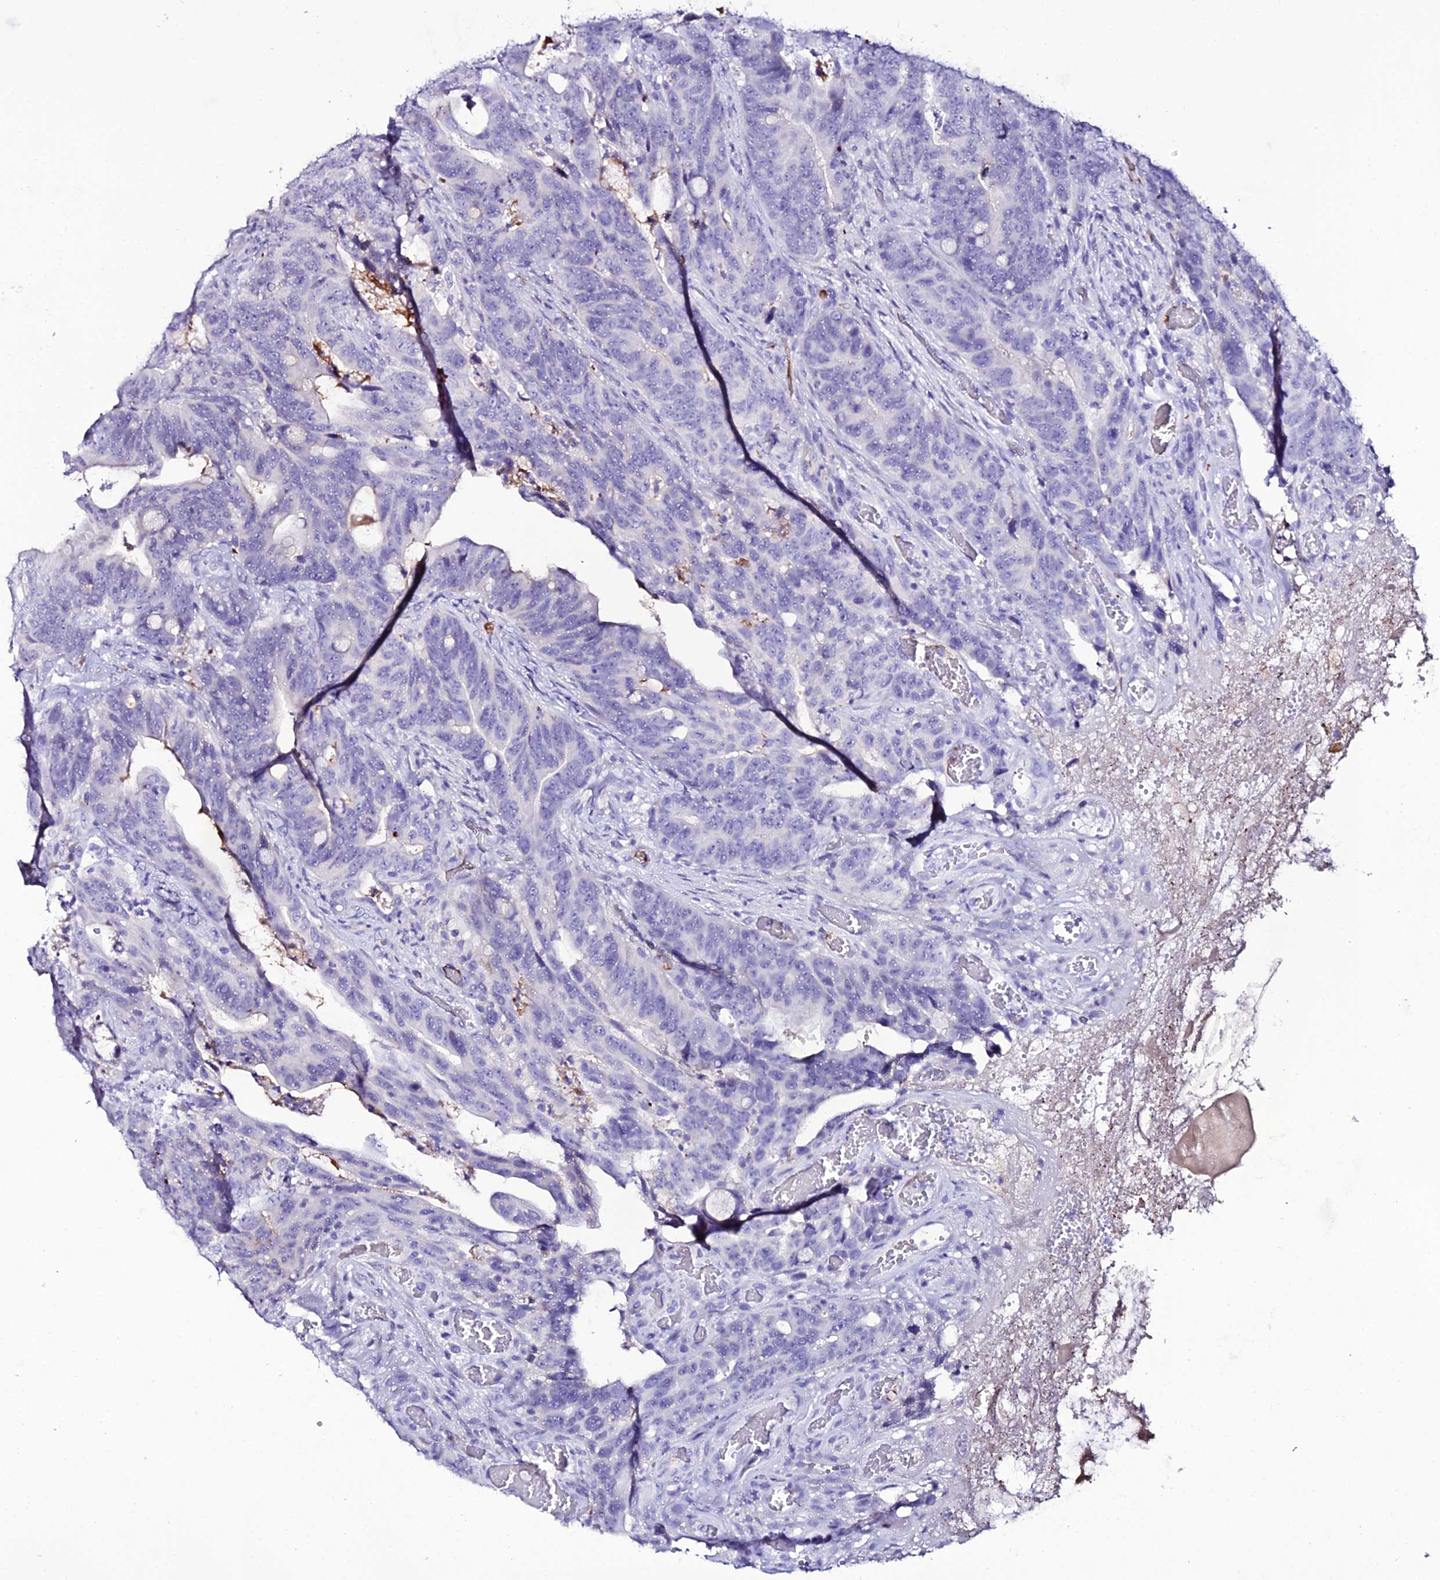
{"staining": {"intensity": "negative", "quantity": "none", "location": "none"}, "tissue": "colorectal cancer", "cell_type": "Tumor cells", "image_type": "cancer", "snomed": [{"axis": "morphology", "description": "Adenocarcinoma, NOS"}, {"axis": "topography", "description": "Colon"}], "caption": "Tumor cells show no significant staining in adenocarcinoma (colorectal).", "gene": "DEFB132", "patient": {"sex": "female", "age": 82}}